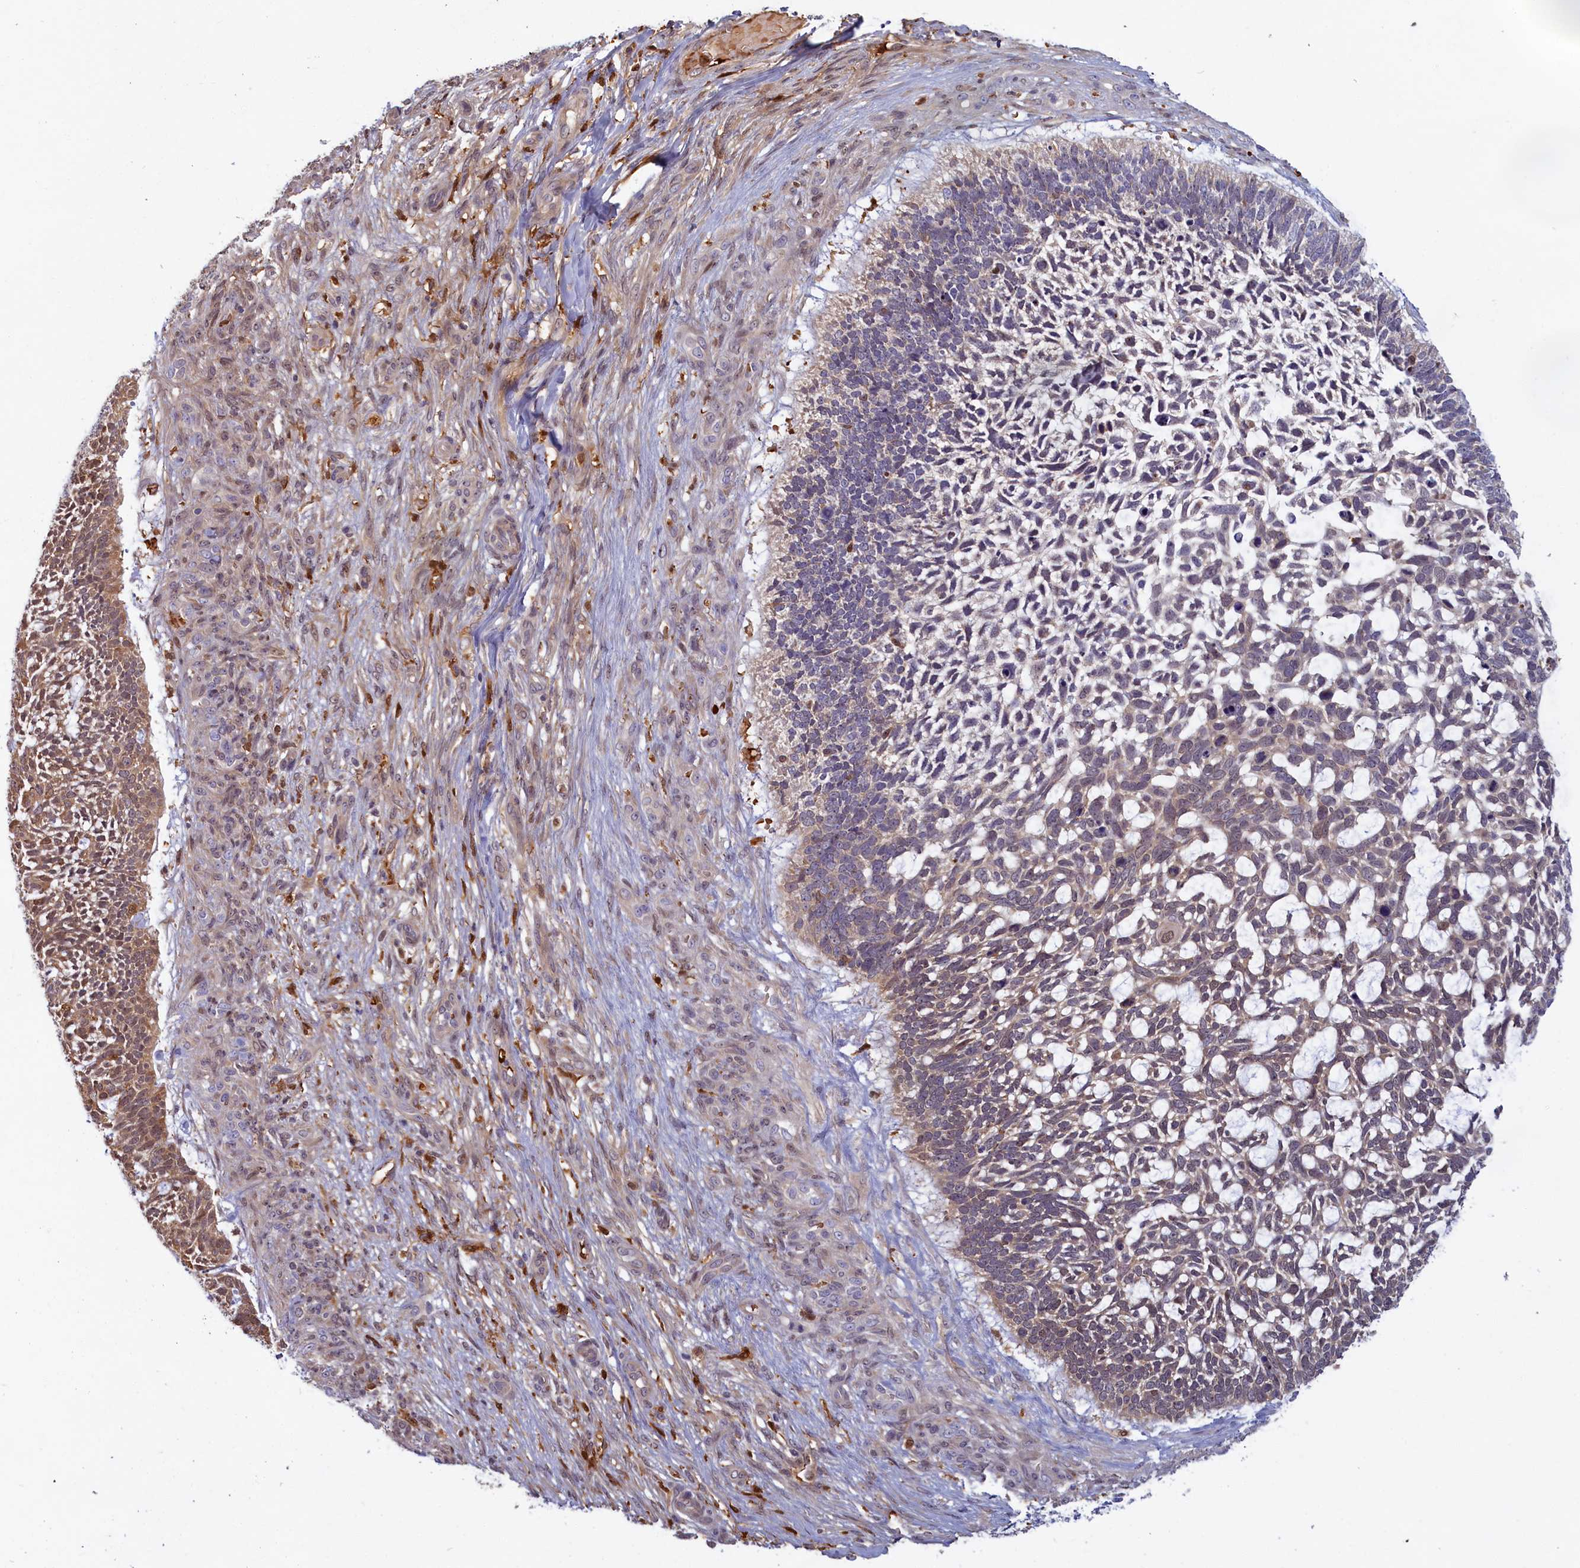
{"staining": {"intensity": "moderate", "quantity": "25%-75%", "location": "cytoplasmic/membranous"}, "tissue": "skin cancer", "cell_type": "Tumor cells", "image_type": "cancer", "snomed": [{"axis": "morphology", "description": "Basal cell carcinoma"}, {"axis": "topography", "description": "Skin"}], "caption": "This is an image of immunohistochemistry staining of skin cancer (basal cell carcinoma), which shows moderate positivity in the cytoplasmic/membranous of tumor cells.", "gene": "BLVRB", "patient": {"sex": "male", "age": 88}}